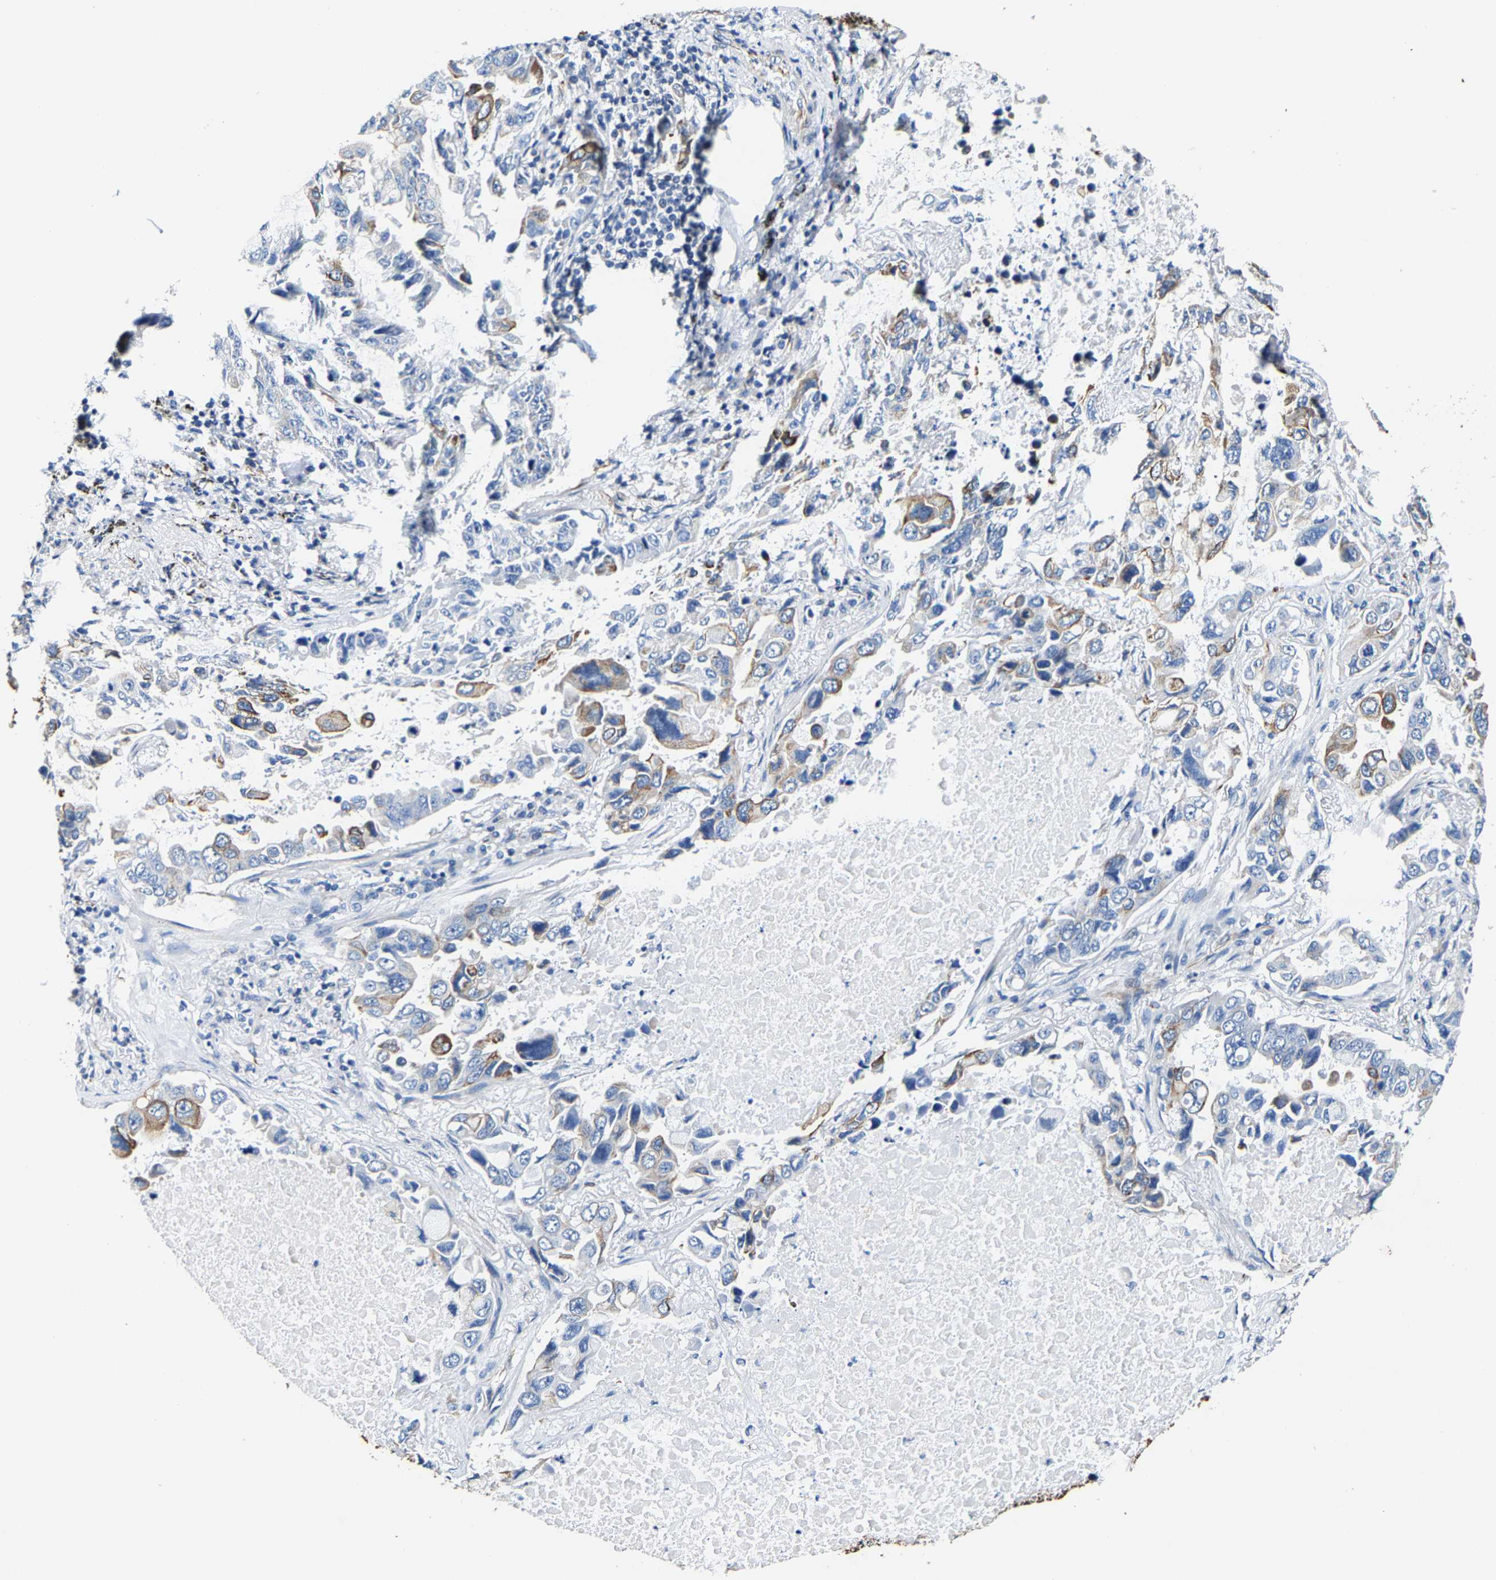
{"staining": {"intensity": "moderate", "quantity": "<25%", "location": "cytoplasmic/membranous"}, "tissue": "lung cancer", "cell_type": "Tumor cells", "image_type": "cancer", "snomed": [{"axis": "morphology", "description": "Adenocarcinoma, NOS"}, {"axis": "topography", "description": "Lung"}], "caption": "Immunohistochemical staining of lung cancer (adenocarcinoma) shows moderate cytoplasmic/membranous protein positivity in about <25% of tumor cells.", "gene": "MMEL1", "patient": {"sex": "male", "age": 64}}